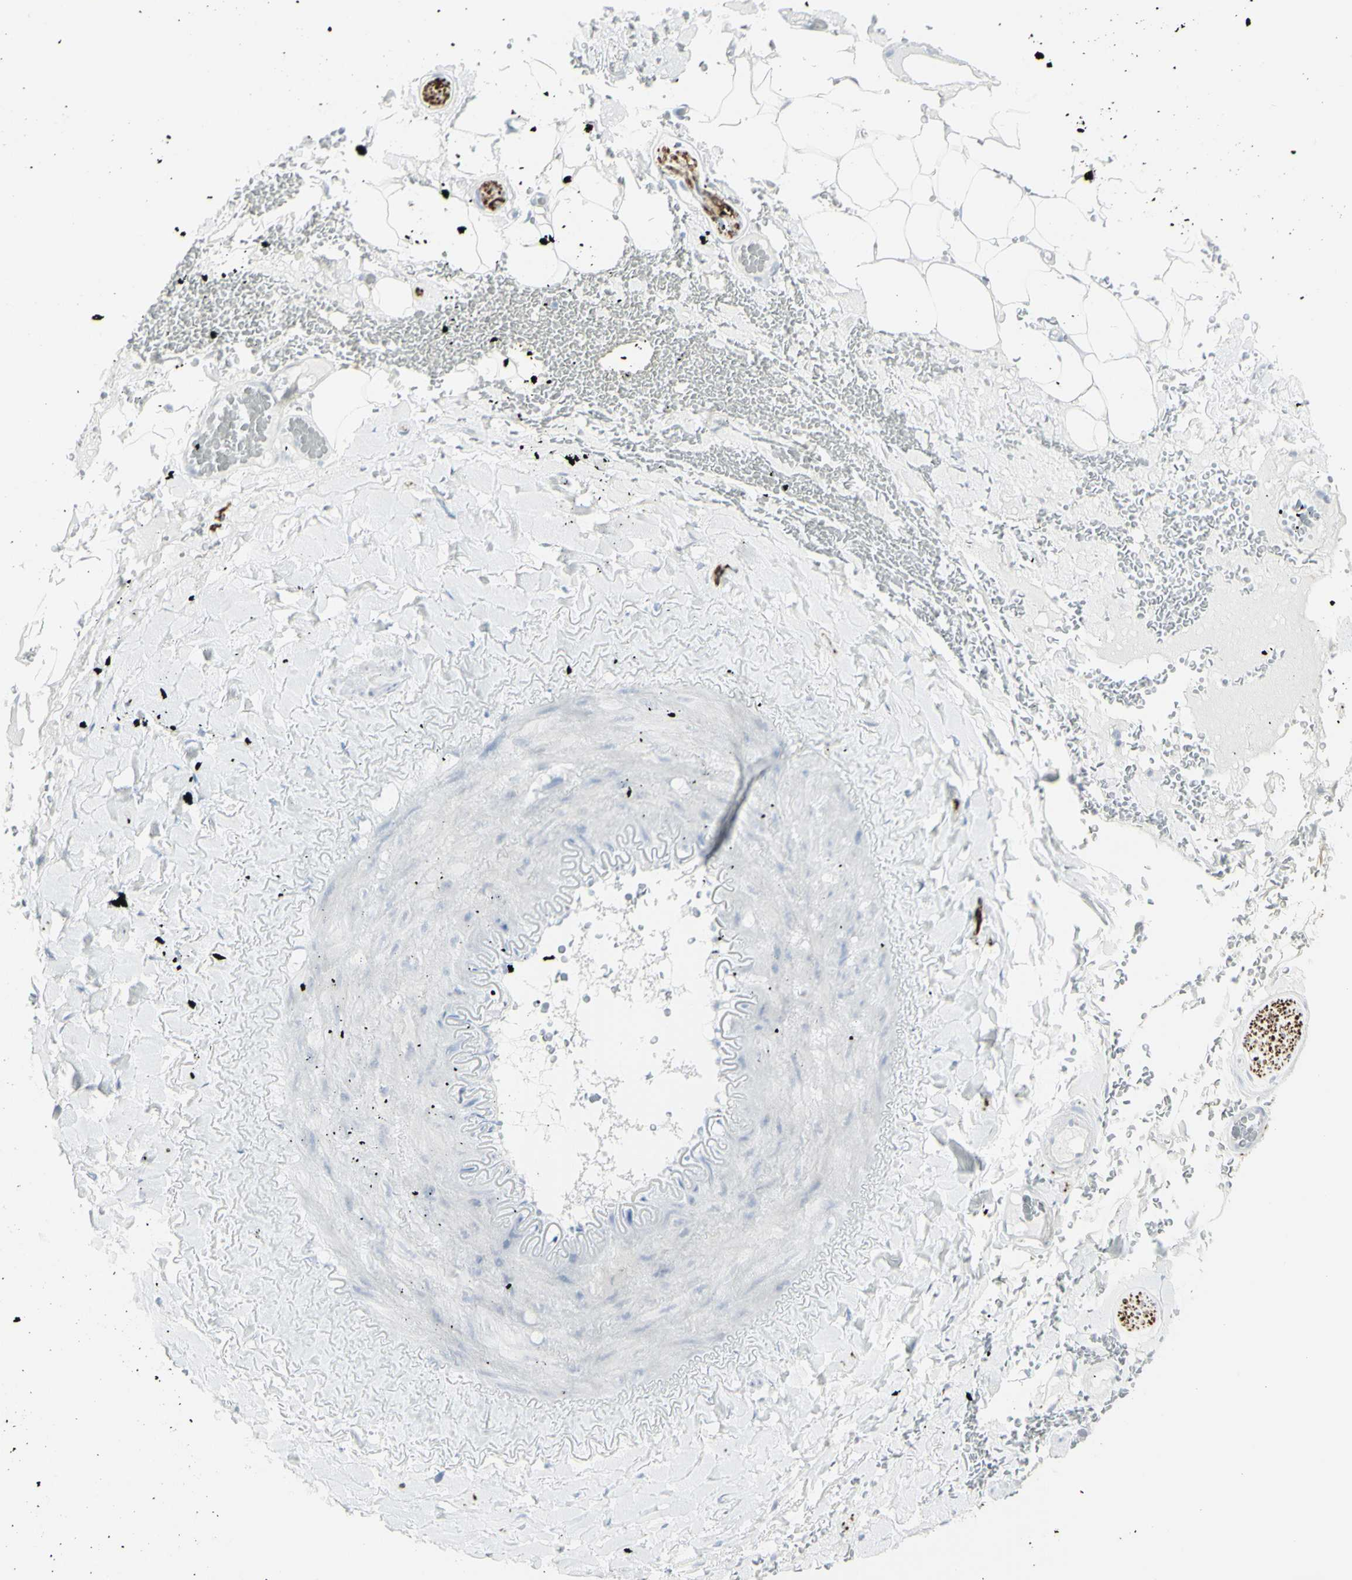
{"staining": {"intensity": "negative", "quantity": "none", "location": "none"}, "tissue": "adipose tissue", "cell_type": "Adipocytes", "image_type": "normal", "snomed": [{"axis": "morphology", "description": "Normal tissue, NOS"}, {"axis": "topography", "description": "Peripheral nerve tissue"}], "caption": "An image of adipose tissue stained for a protein displays no brown staining in adipocytes. (DAB immunohistochemistry with hematoxylin counter stain).", "gene": "ENSG00000198211", "patient": {"sex": "male", "age": 70}}